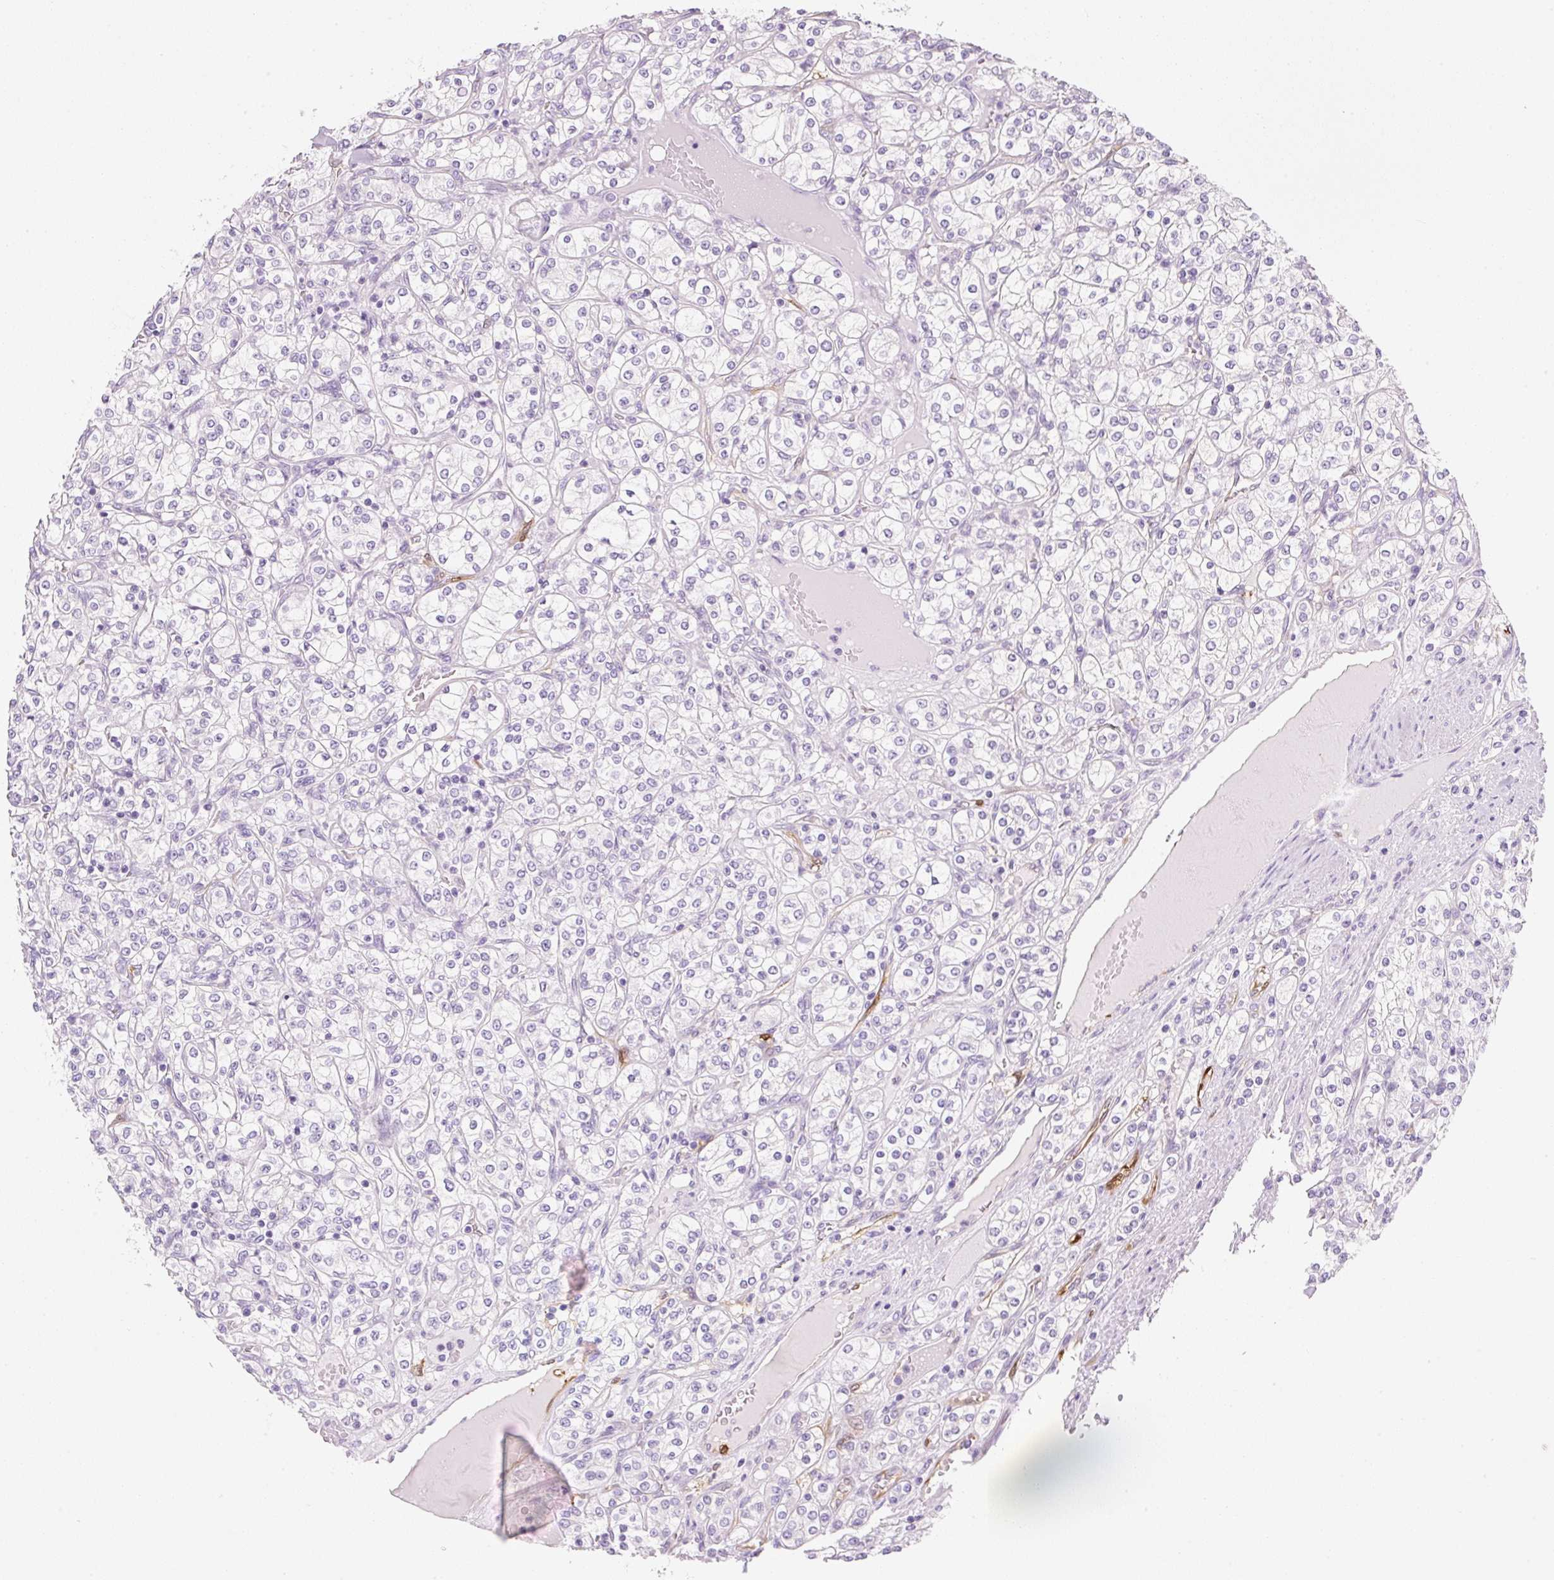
{"staining": {"intensity": "negative", "quantity": "none", "location": "none"}, "tissue": "renal cancer", "cell_type": "Tumor cells", "image_type": "cancer", "snomed": [{"axis": "morphology", "description": "Adenocarcinoma, NOS"}, {"axis": "topography", "description": "Kidney"}], "caption": "Immunohistochemistry (IHC) photomicrograph of adenocarcinoma (renal) stained for a protein (brown), which shows no positivity in tumor cells.", "gene": "FABP5", "patient": {"sex": "male", "age": 77}}